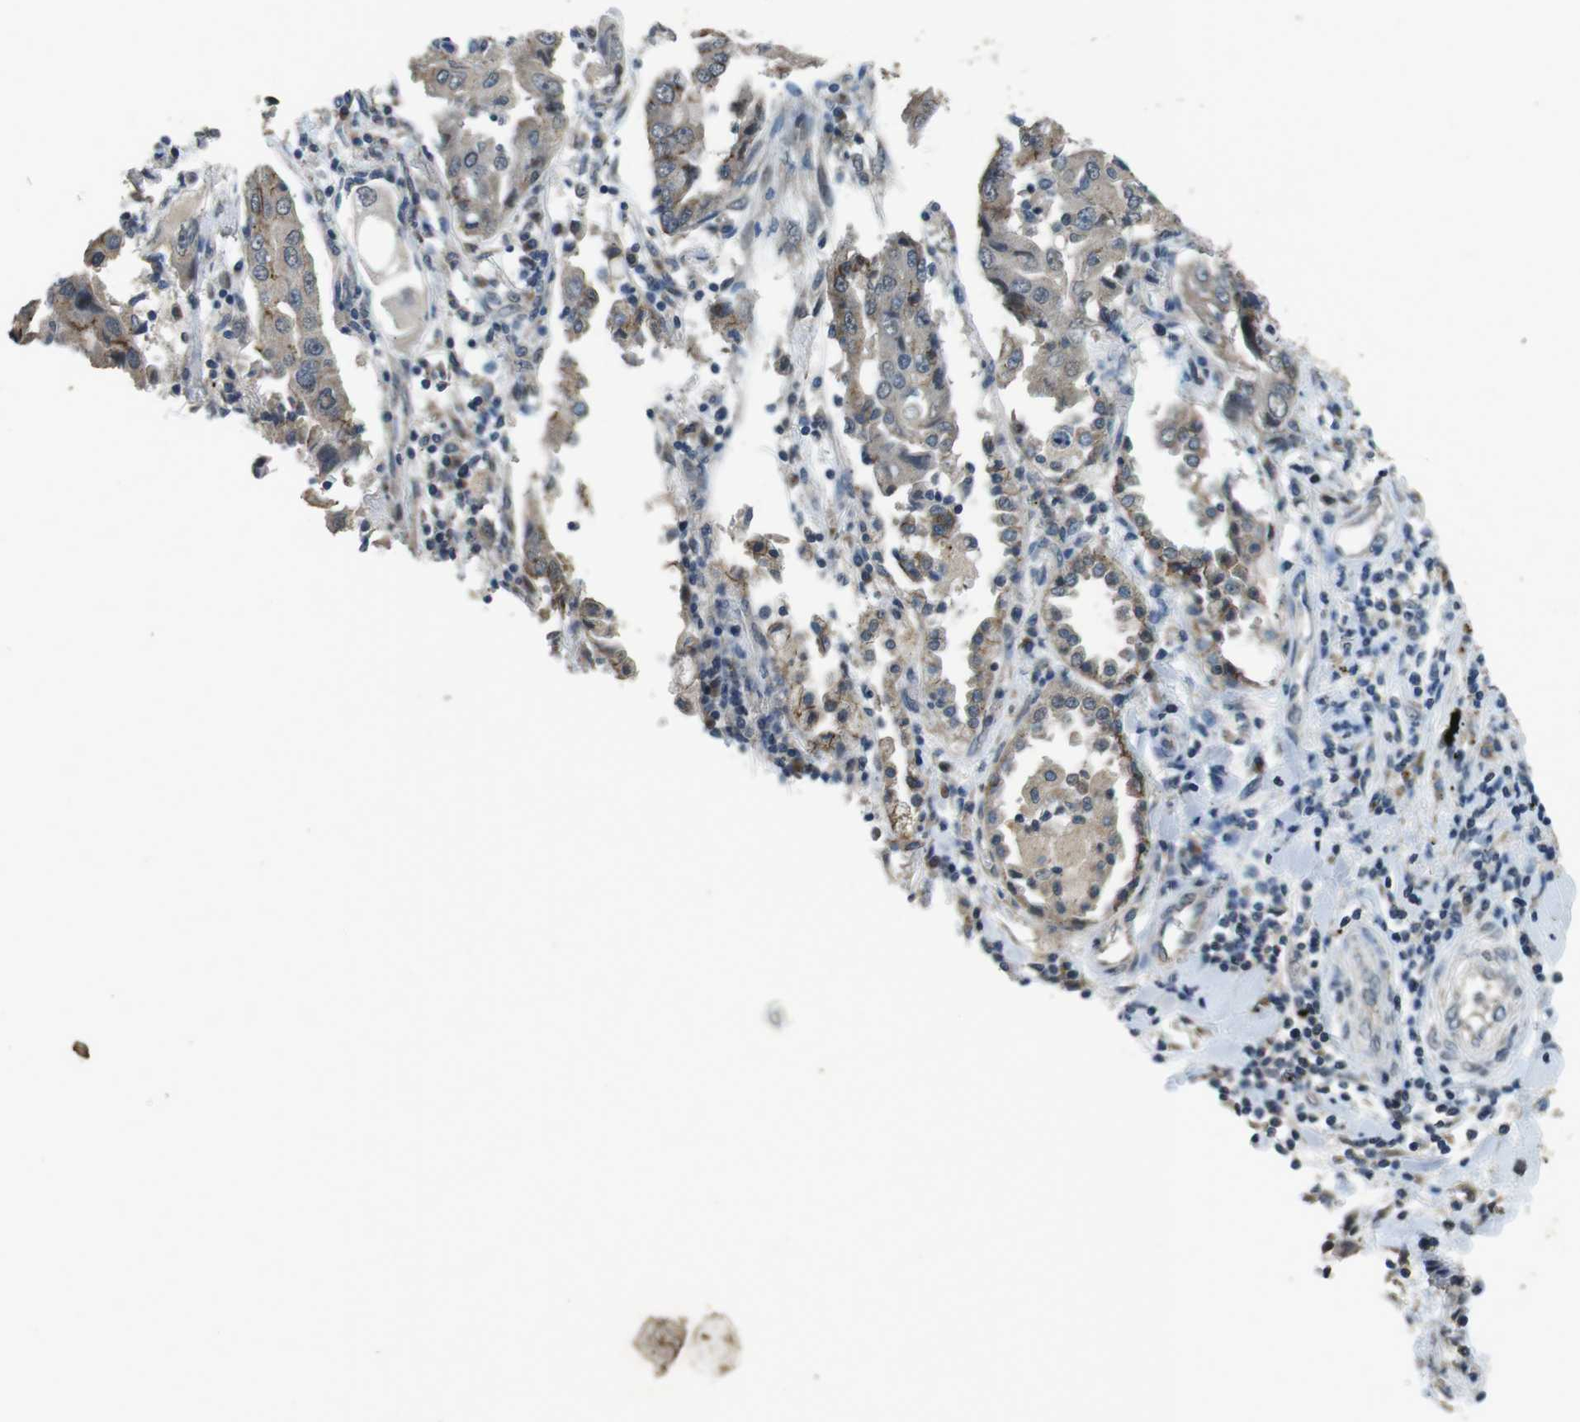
{"staining": {"intensity": "weak", "quantity": "25%-75%", "location": "cytoplasmic/membranous"}, "tissue": "lung cancer", "cell_type": "Tumor cells", "image_type": "cancer", "snomed": [{"axis": "morphology", "description": "Adenocarcinoma, NOS"}, {"axis": "topography", "description": "Lung"}], "caption": "DAB (3,3'-diaminobenzidine) immunohistochemical staining of adenocarcinoma (lung) reveals weak cytoplasmic/membranous protein positivity in about 25%-75% of tumor cells. Ihc stains the protein of interest in brown and the nuclei are stained blue.", "gene": "CLDN7", "patient": {"sex": "female", "age": 65}}